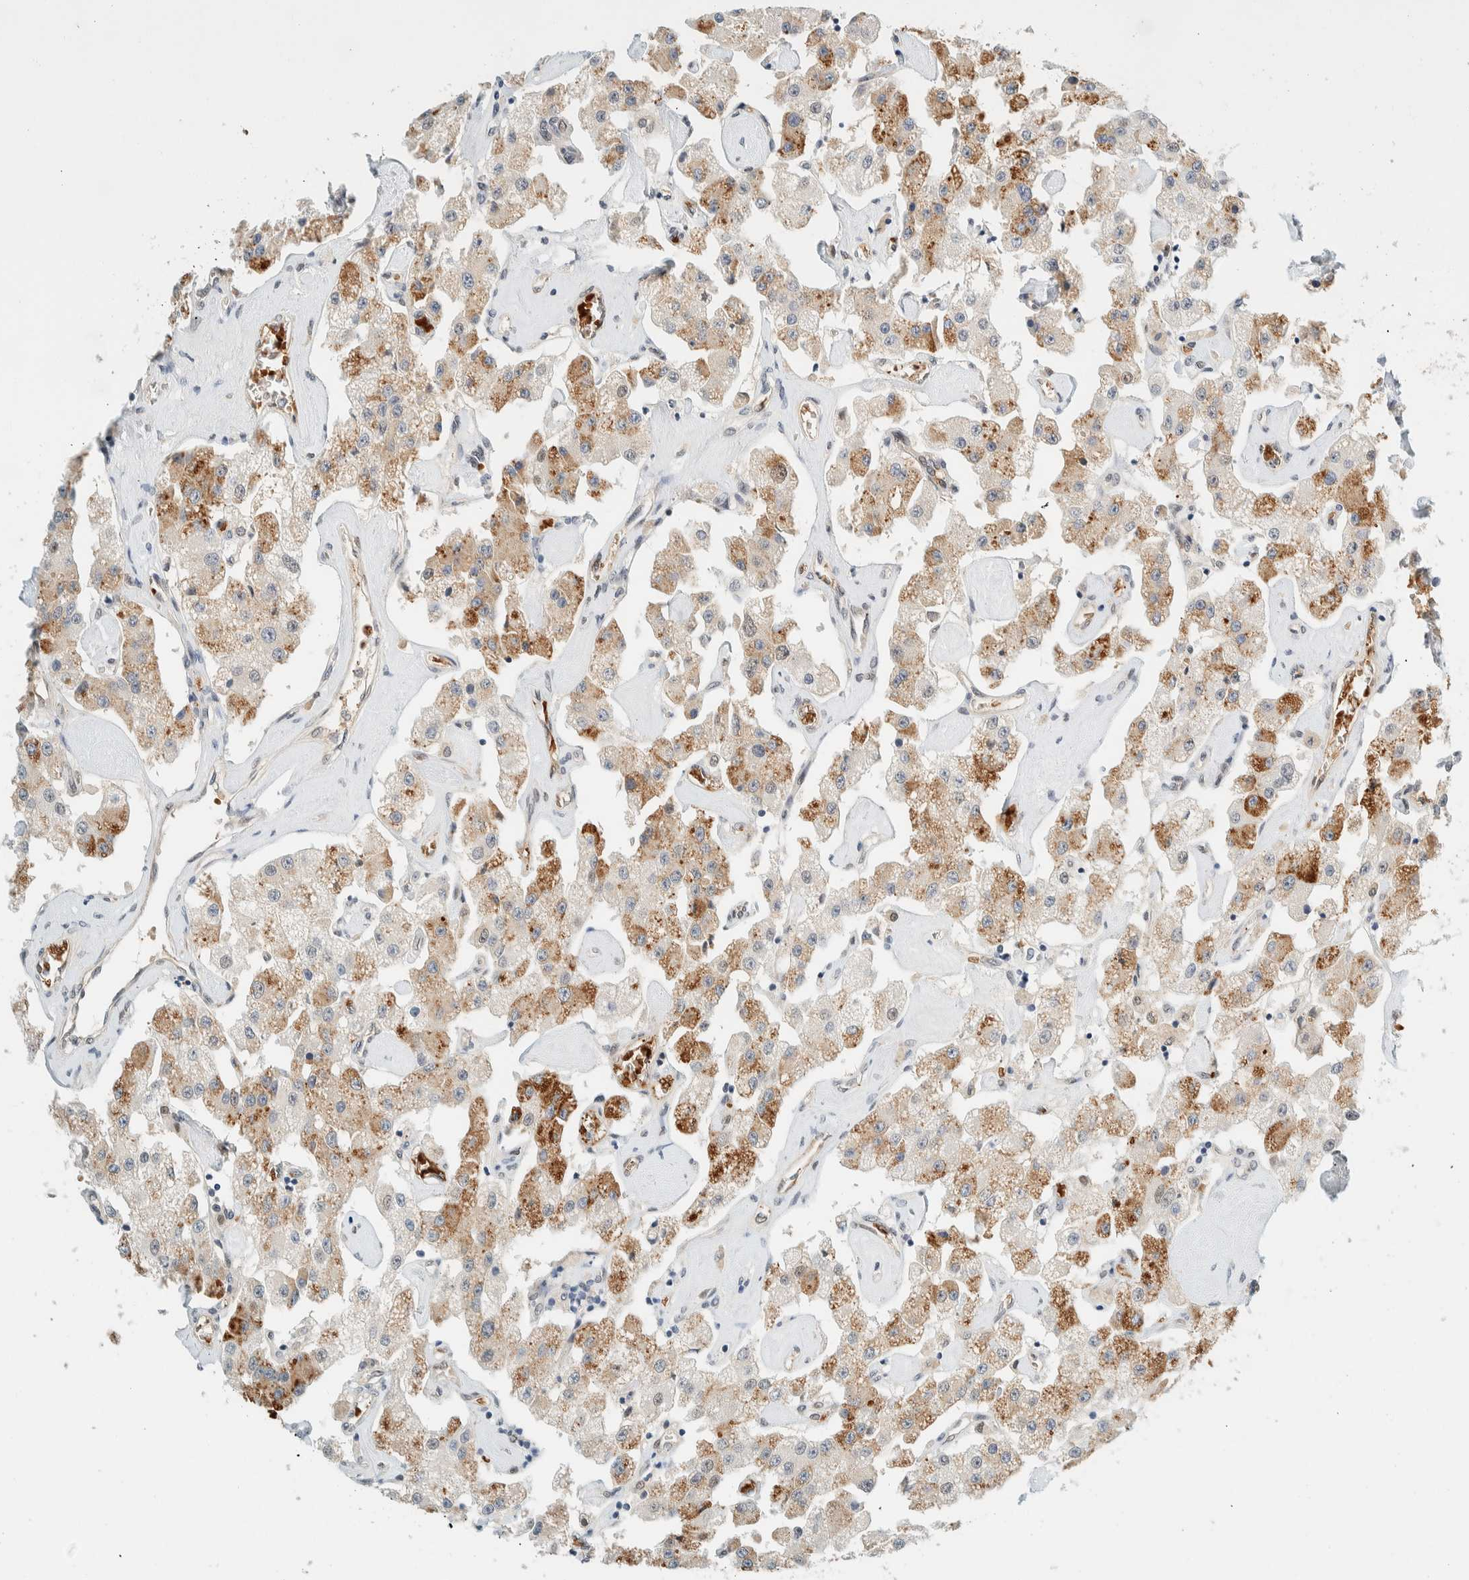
{"staining": {"intensity": "moderate", "quantity": ">75%", "location": "cytoplasmic/membranous"}, "tissue": "carcinoid", "cell_type": "Tumor cells", "image_type": "cancer", "snomed": [{"axis": "morphology", "description": "Carcinoid, malignant, NOS"}, {"axis": "topography", "description": "Pancreas"}], "caption": "This is a micrograph of immunohistochemistry staining of malignant carcinoid, which shows moderate expression in the cytoplasmic/membranous of tumor cells.", "gene": "TSTD2", "patient": {"sex": "male", "age": 41}}